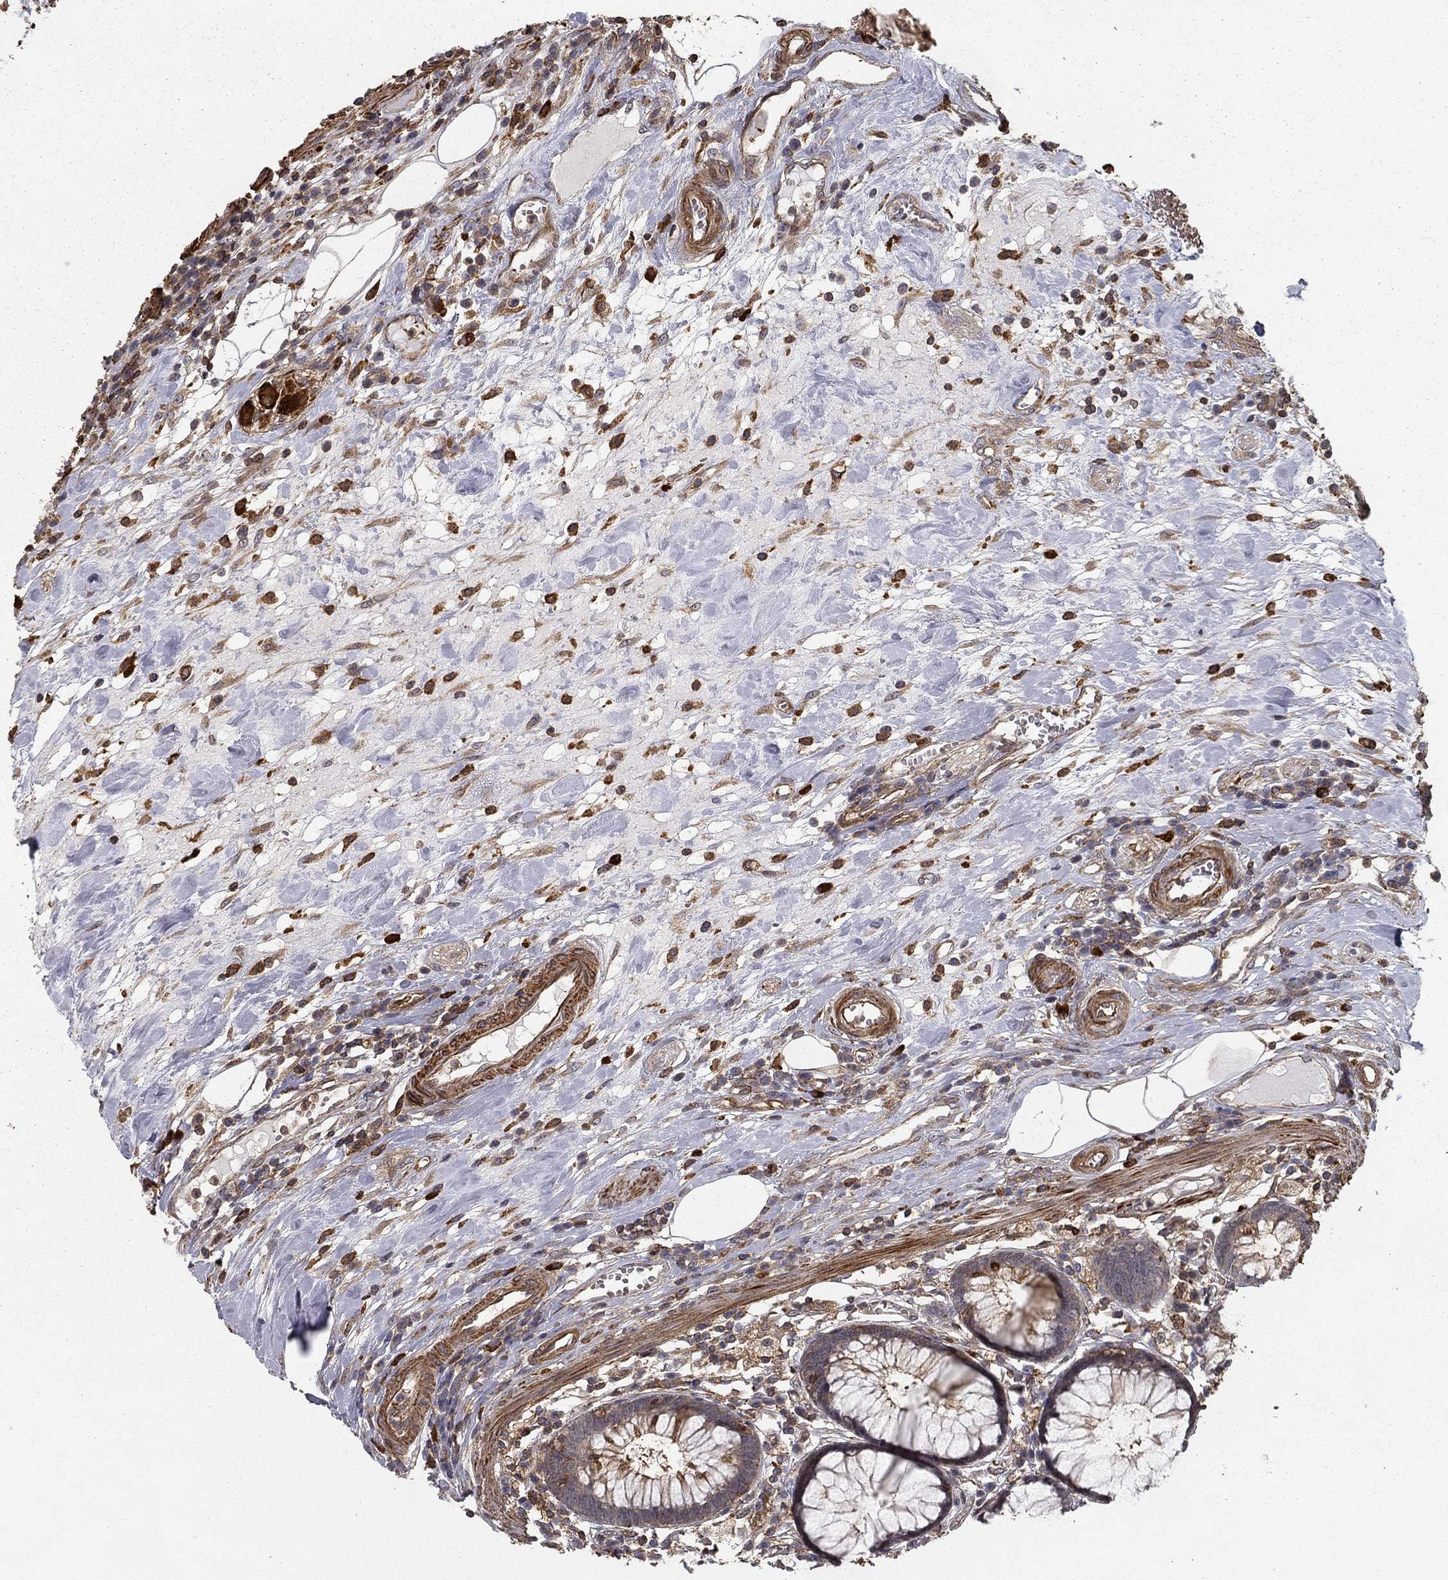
{"staining": {"intensity": "moderate", "quantity": "<25%", "location": "cytoplasmic/membranous"}, "tissue": "colon", "cell_type": "Endothelial cells", "image_type": "normal", "snomed": [{"axis": "morphology", "description": "Normal tissue, NOS"}, {"axis": "topography", "description": "Colon"}], "caption": "Immunohistochemistry (DAB (3,3'-diaminobenzidine)) staining of normal colon demonstrates moderate cytoplasmic/membranous protein staining in approximately <25% of endothelial cells. (DAB = brown stain, brightfield microscopy at high magnification).", "gene": "HABP4", "patient": {"sex": "male", "age": 65}}